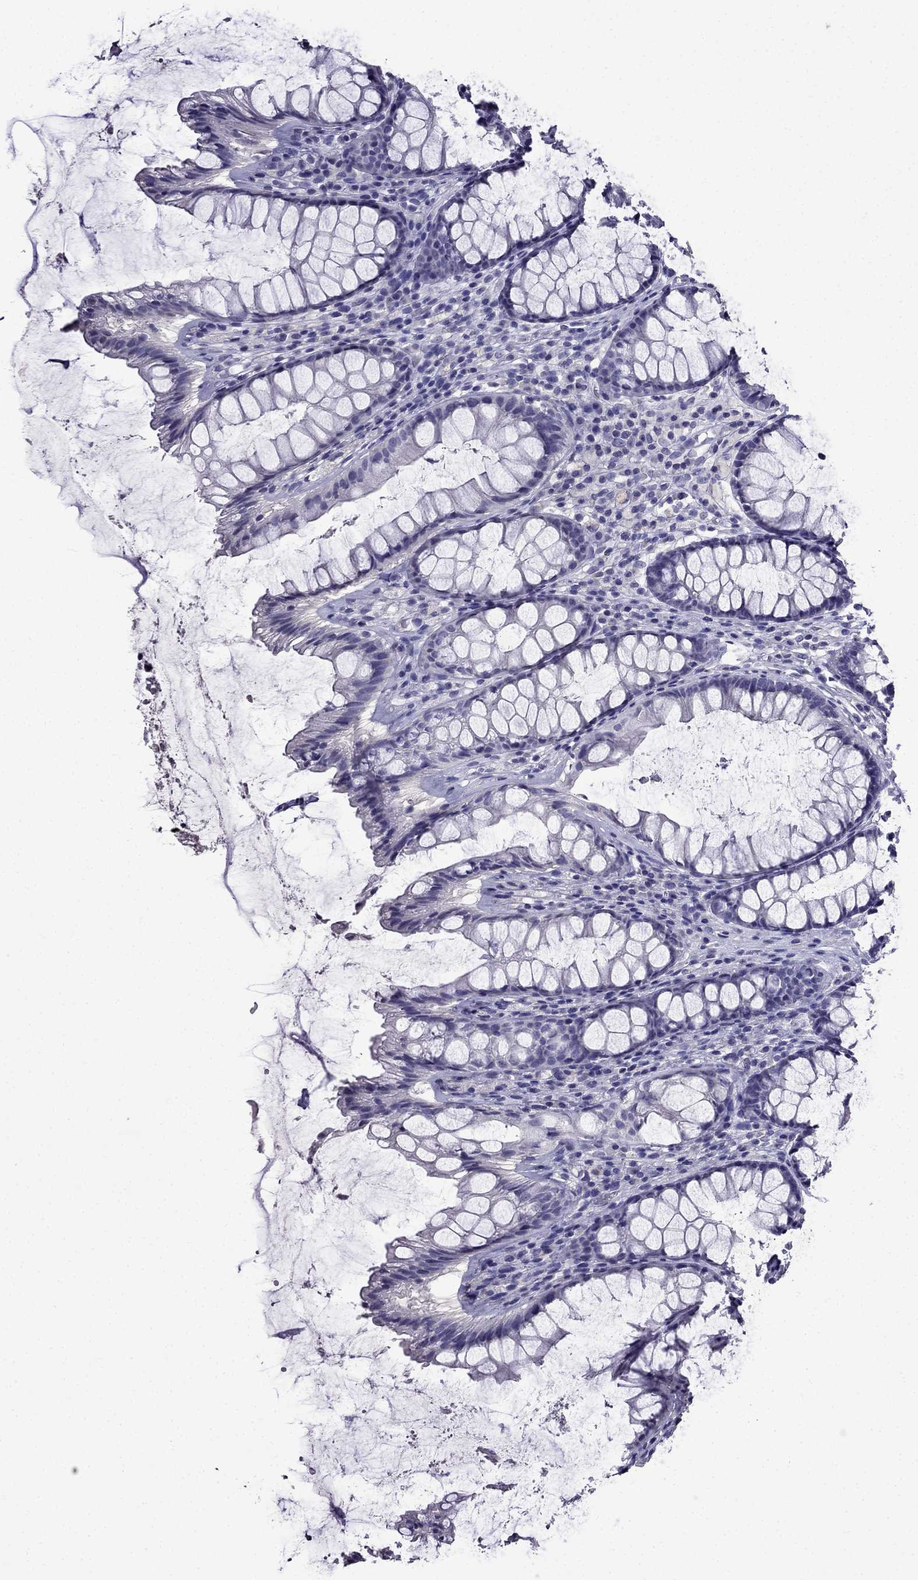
{"staining": {"intensity": "negative", "quantity": "none", "location": "none"}, "tissue": "rectum", "cell_type": "Glandular cells", "image_type": "normal", "snomed": [{"axis": "morphology", "description": "Normal tissue, NOS"}, {"axis": "topography", "description": "Rectum"}], "caption": "Rectum stained for a protein using IHC exhibits no staining glandular cells.", "gene": "DNAH17", "patient": {"sex": "male", "age": 72}}